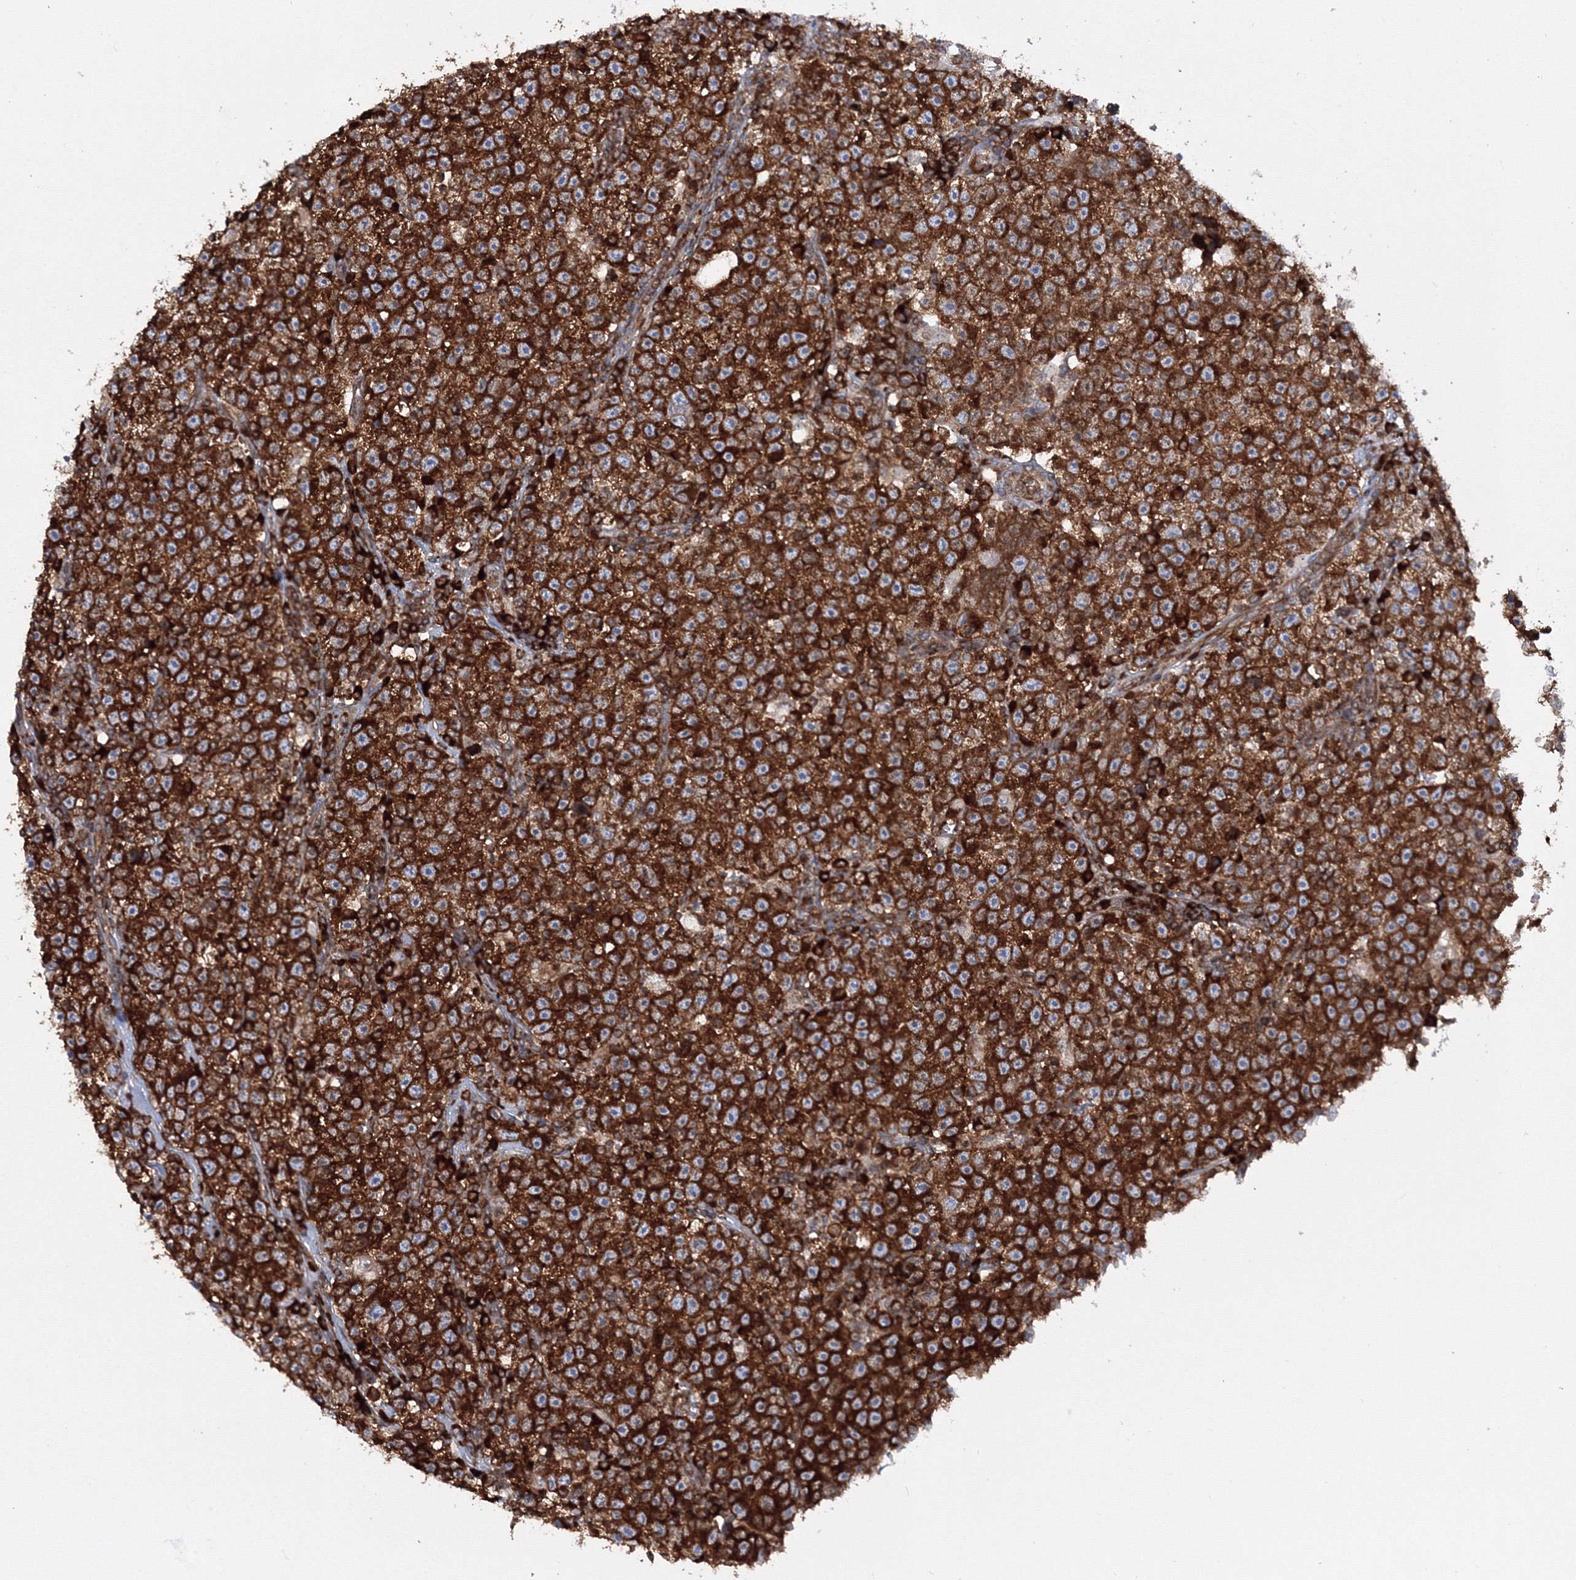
{"staining": {"intensity": "strong", "quantity": ">75%", "location": "cytoplasmic/membranous"}, "tissue": "testis cancer", "cell_type": "Tumor cells", "image_type": "cancer", "snomed": [{"axis": "morphology", "description": "Seminoma, NOS"}, {"axis": "topography", "description": "Testis"}], "caption": "This photomicrograph shows testis cancer (seminoma) stained with immunohistochemistry to label a protein in brown. The cytoplasmic/membranous of tumor cells show strong positivity for the protein. Nuclei are counter-stained blue.", "gene": "HARS1", "patient": {"sex": "male", "age": 22}}